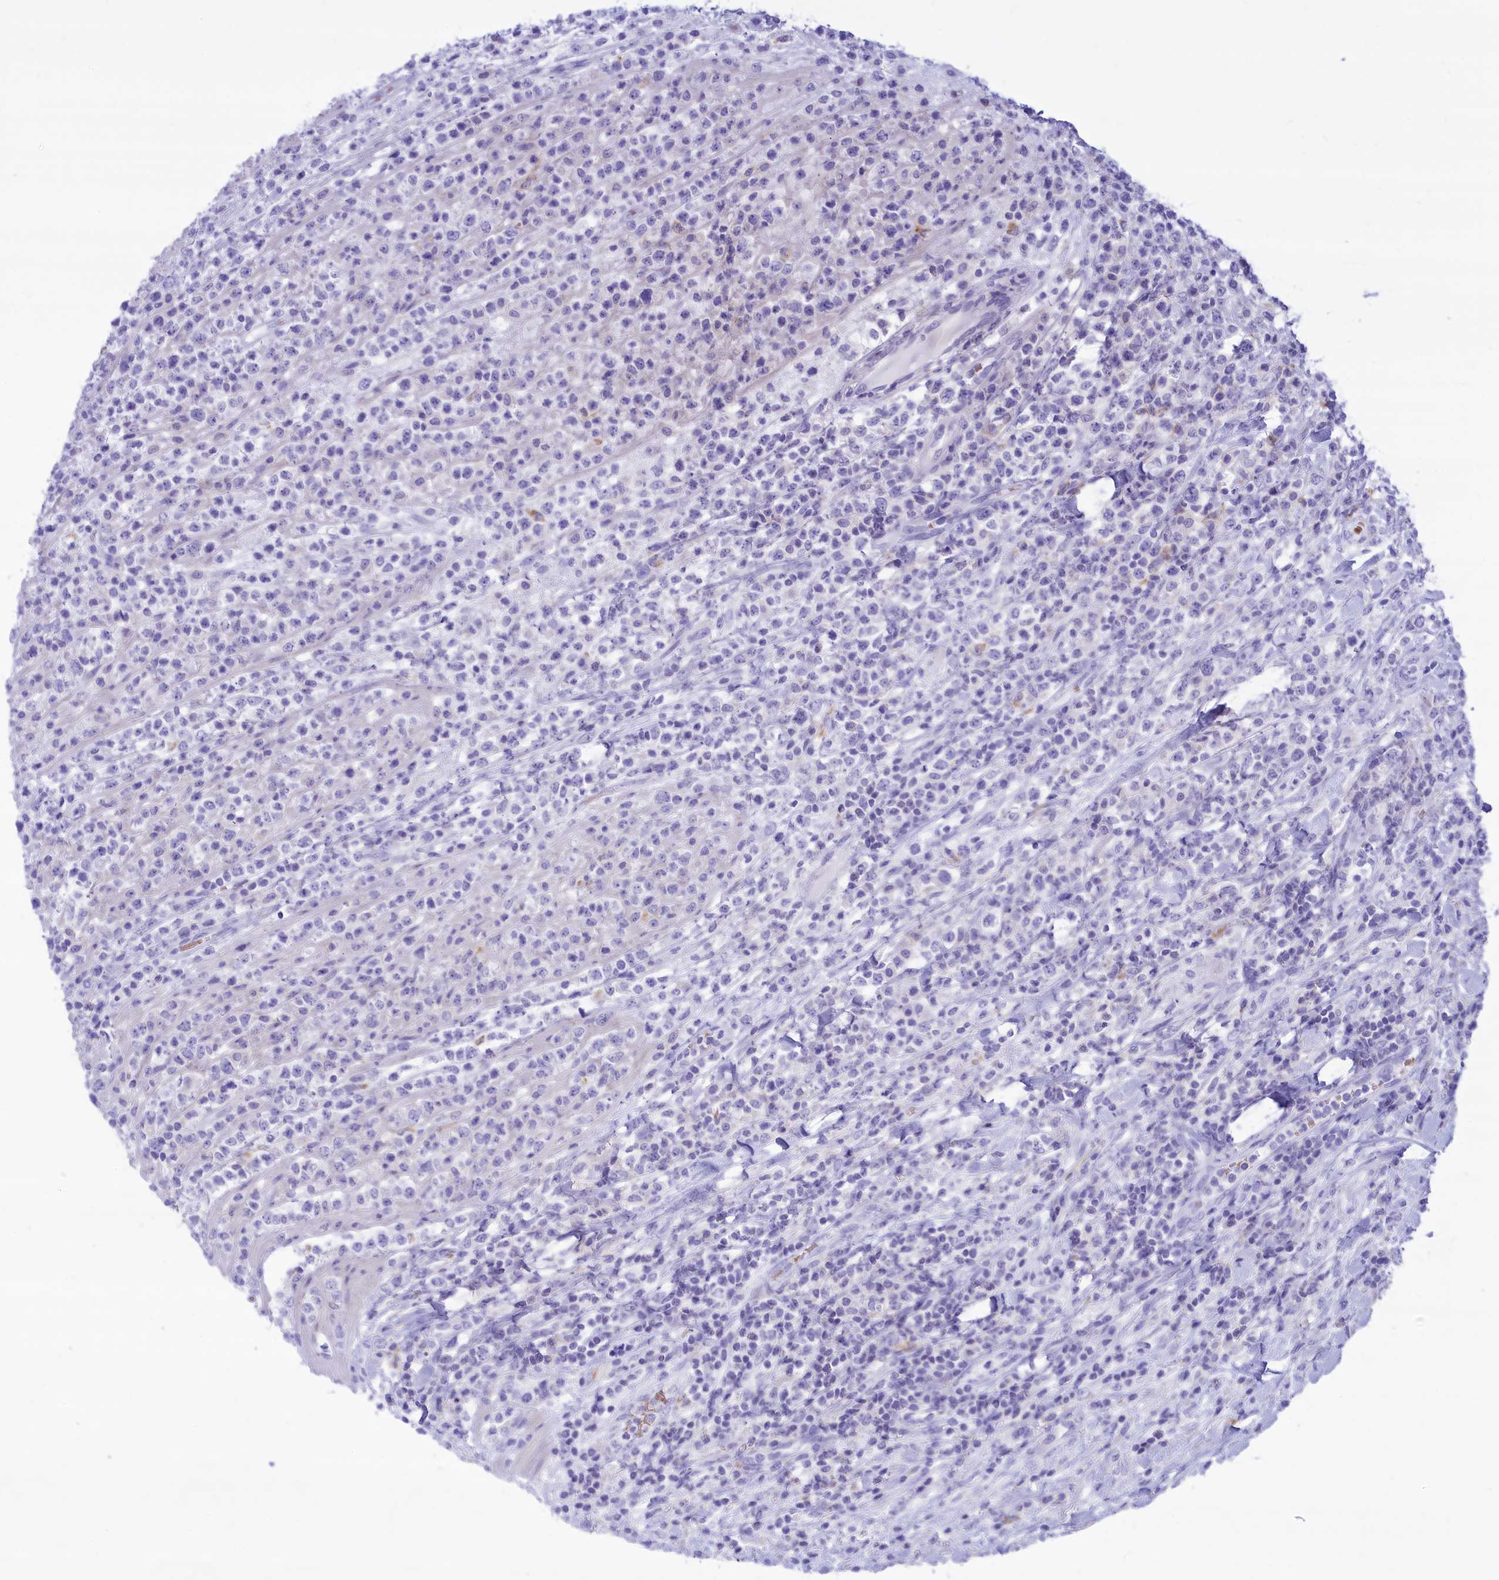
{"staining": {"intensity": "negative", "quantity": "none", "location": "none"}, "tissue": "lymphoma", "cell_type": "Tumor cells", "image_type": "cancer", "snomed": [{"axis": "morphology", "description": "Malignant lymphoma, non-Hodgkin's type, High grade"}, {"axis": "topography", "description": "Colon"}], "caption": "Histopathology image shows no protein positivity in tumor cells of malignant lymphoma, non-Hodgkin's type (high-grade) tissue.", "gene": "GLYATL1", "patient": {"sex": "female", "age": 53}}